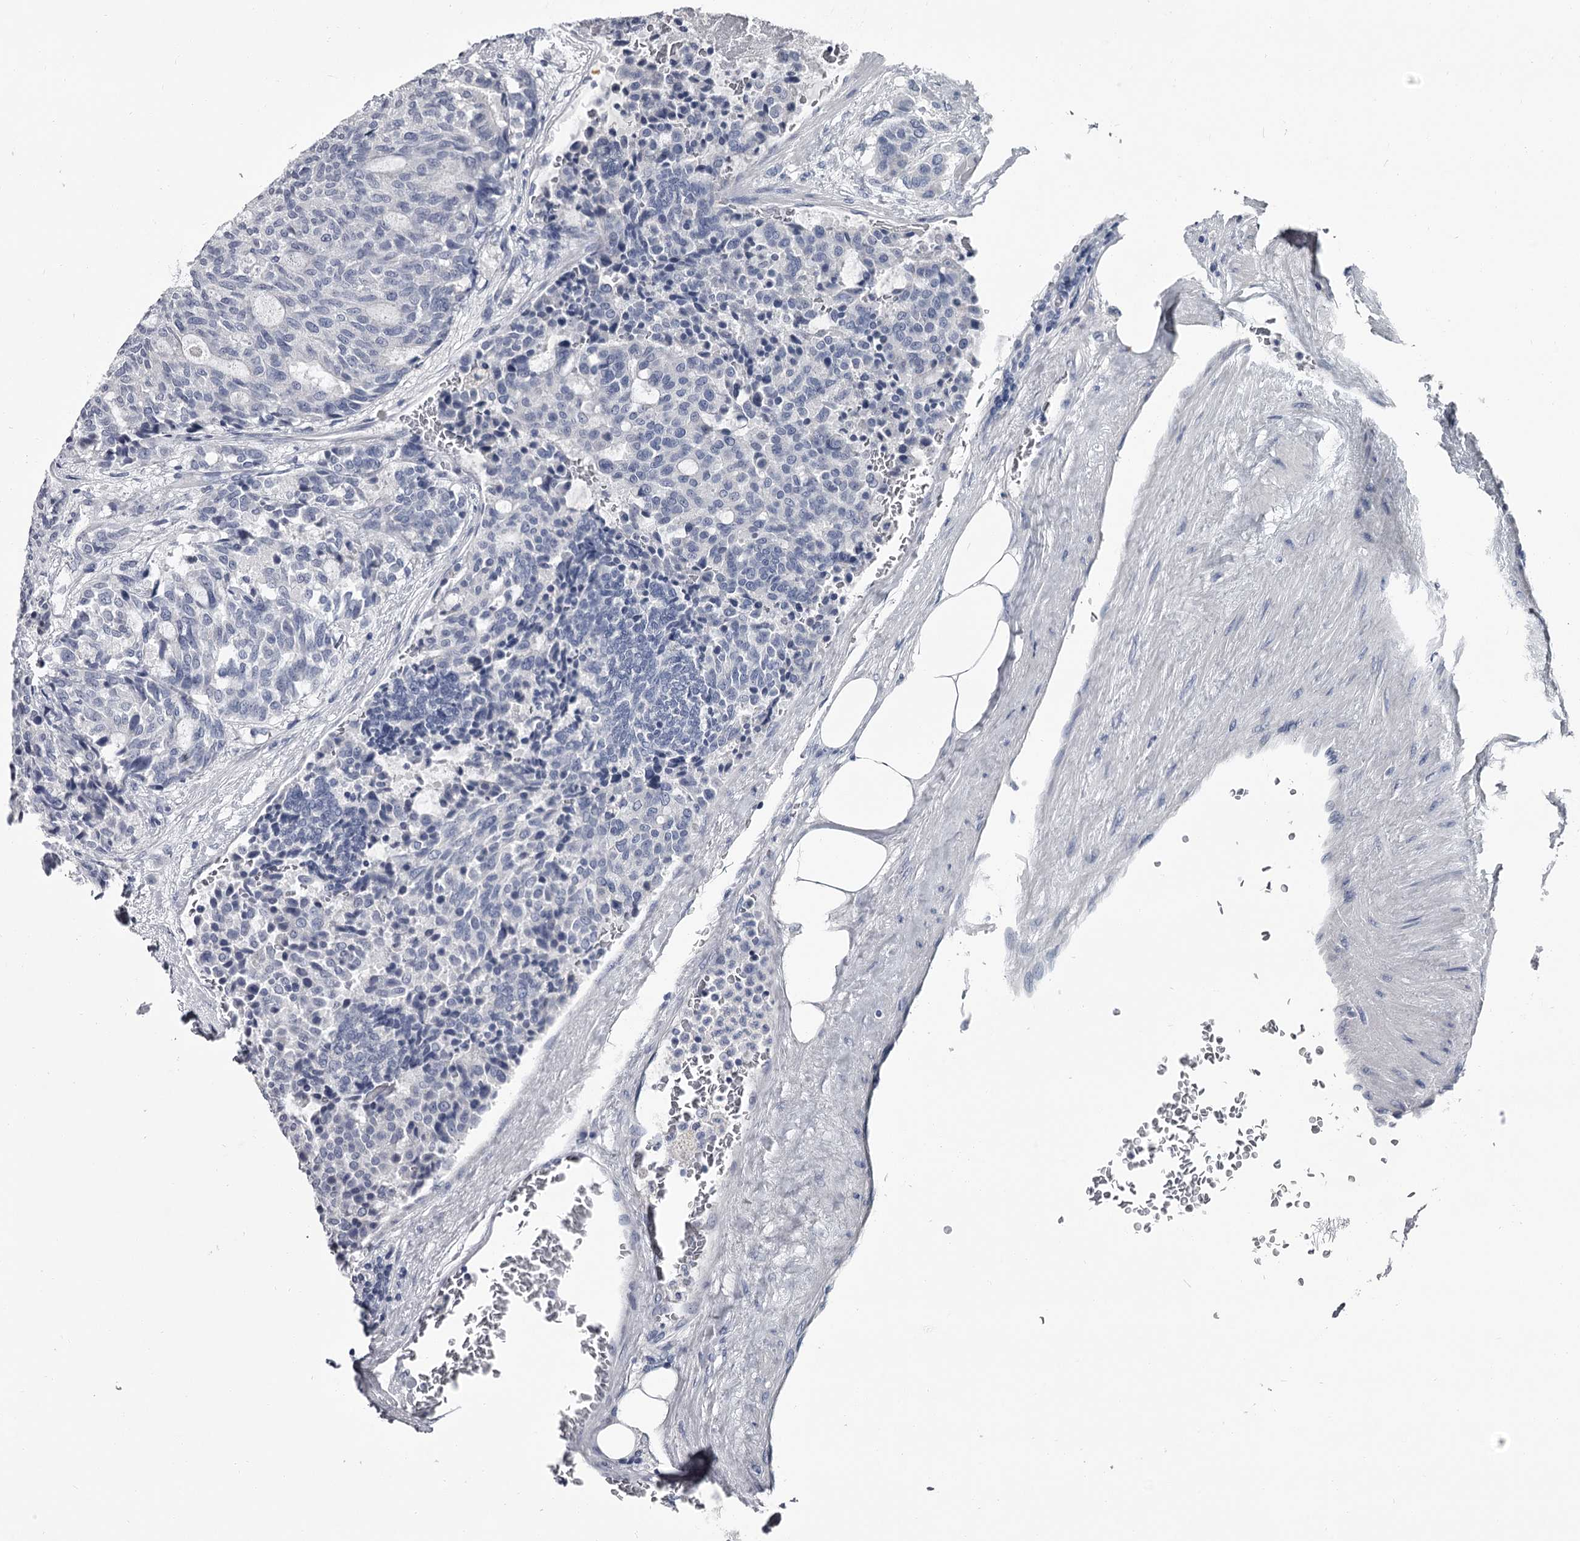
{"staining": {"intensity": "negative", "quantity": "none", "location": "none"}, "tissue": "carcinoid", "cell_type": "Tumor cells", "image_type": "cancer", "snomed": [{"axis": "morphology", "description": "Carcinoid, malignant, NOS"}, {"axis": "topography", "description": "Pancreas"}], "caption": "There is no significant expression in tumor cells of carcinoid.", "gene": "DAO", "patient": {"sex": "female", "age": 54}}